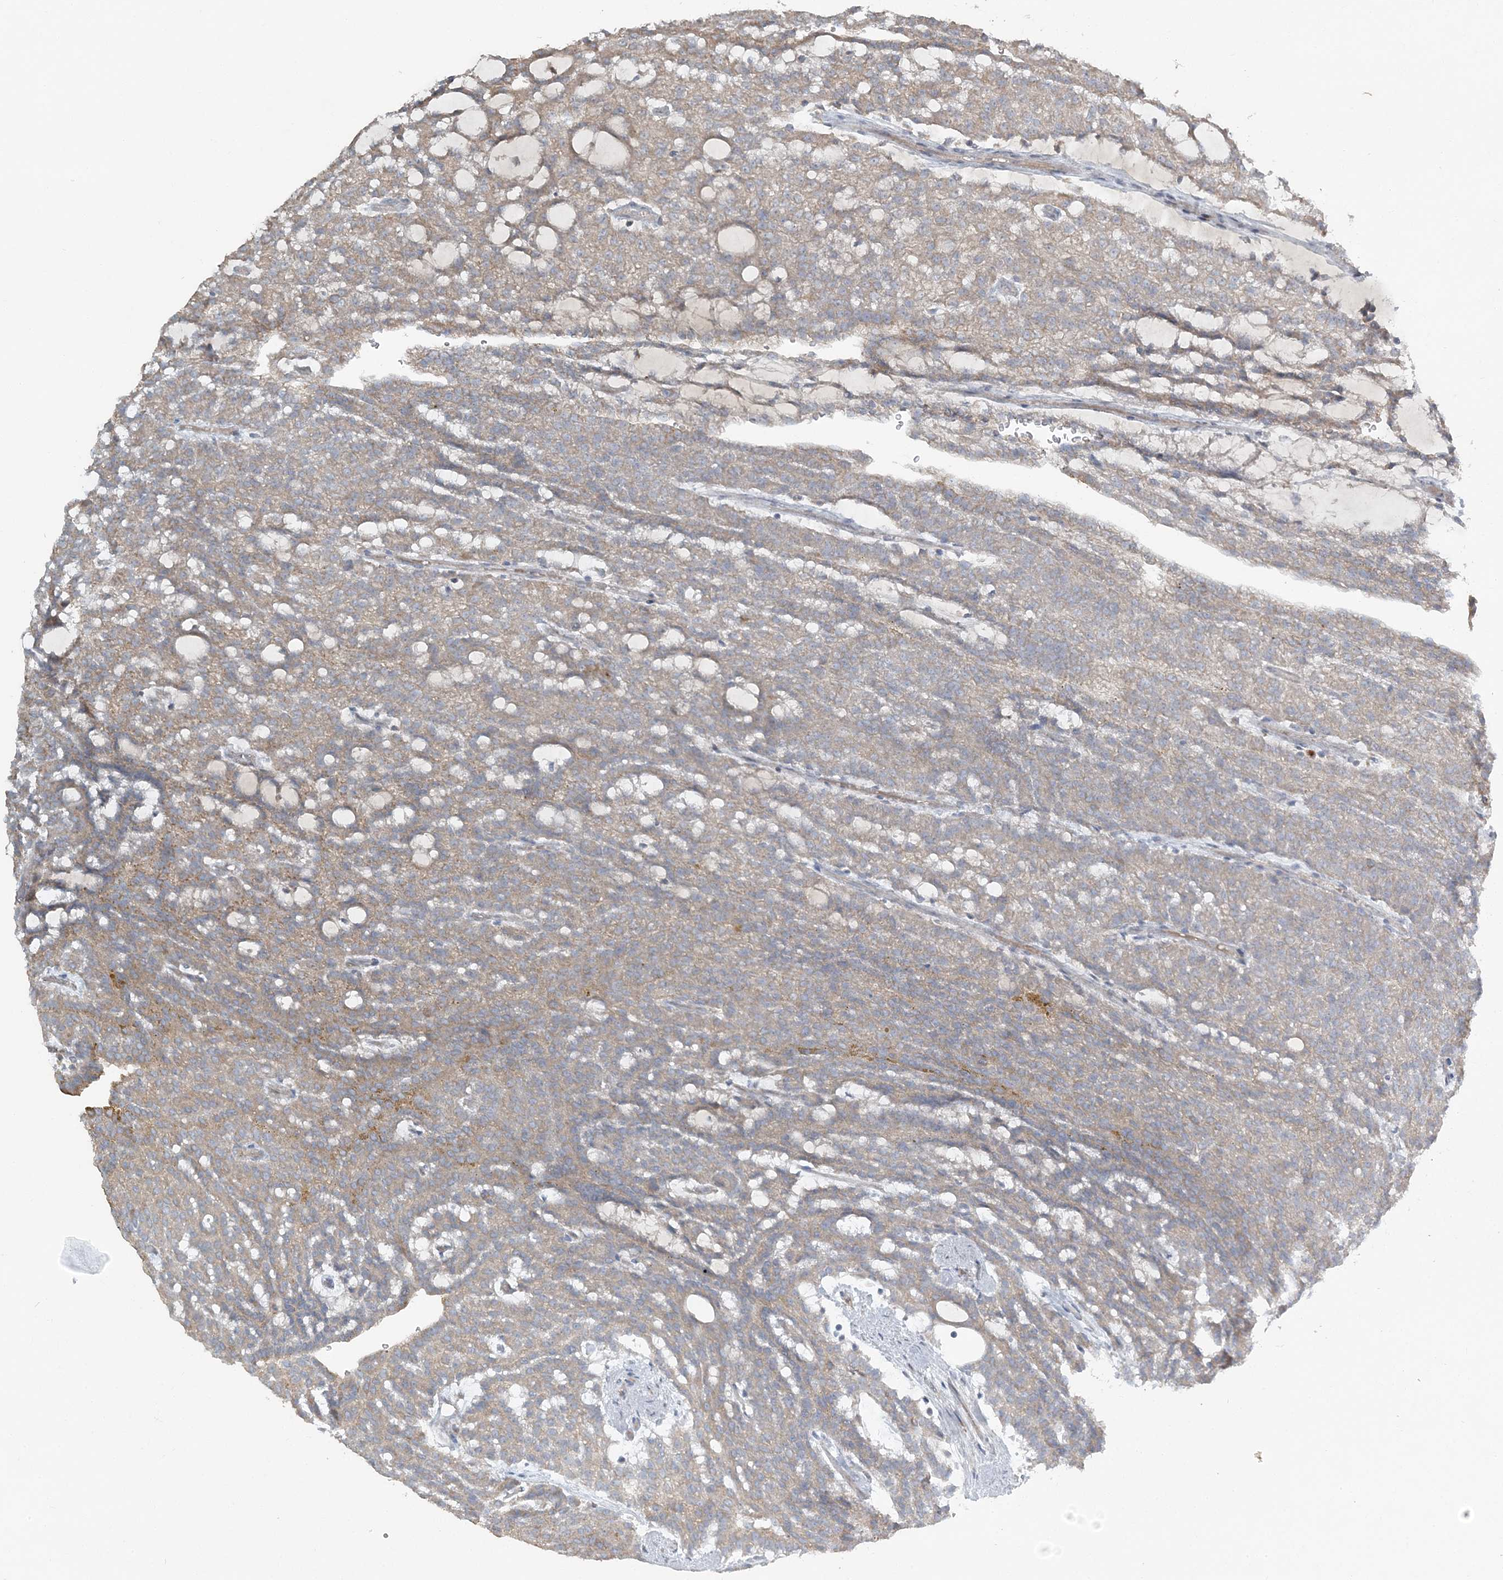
{"staining": {"intensity": "weak", "quantity": ">75%", "location": "cytoplasmic/membranous"}, "tissue": "renal cancer", "cell_type": "Tumor cells", "image_type": "cancer", "snomed": [{"axis": "morphology", "description": "Adenocarcinoma, NOS"}, {"axis": "topography", "description": "Kidney"}], "caption": "Weak cytoplasmic/membranous positivity for a protein is seen in about >75% of tumor cells of adenocarcinoma (renal) using immunohistochemistry.", "gene": "SLC4A10", "patient": {"sex": "male", "age": 63}}